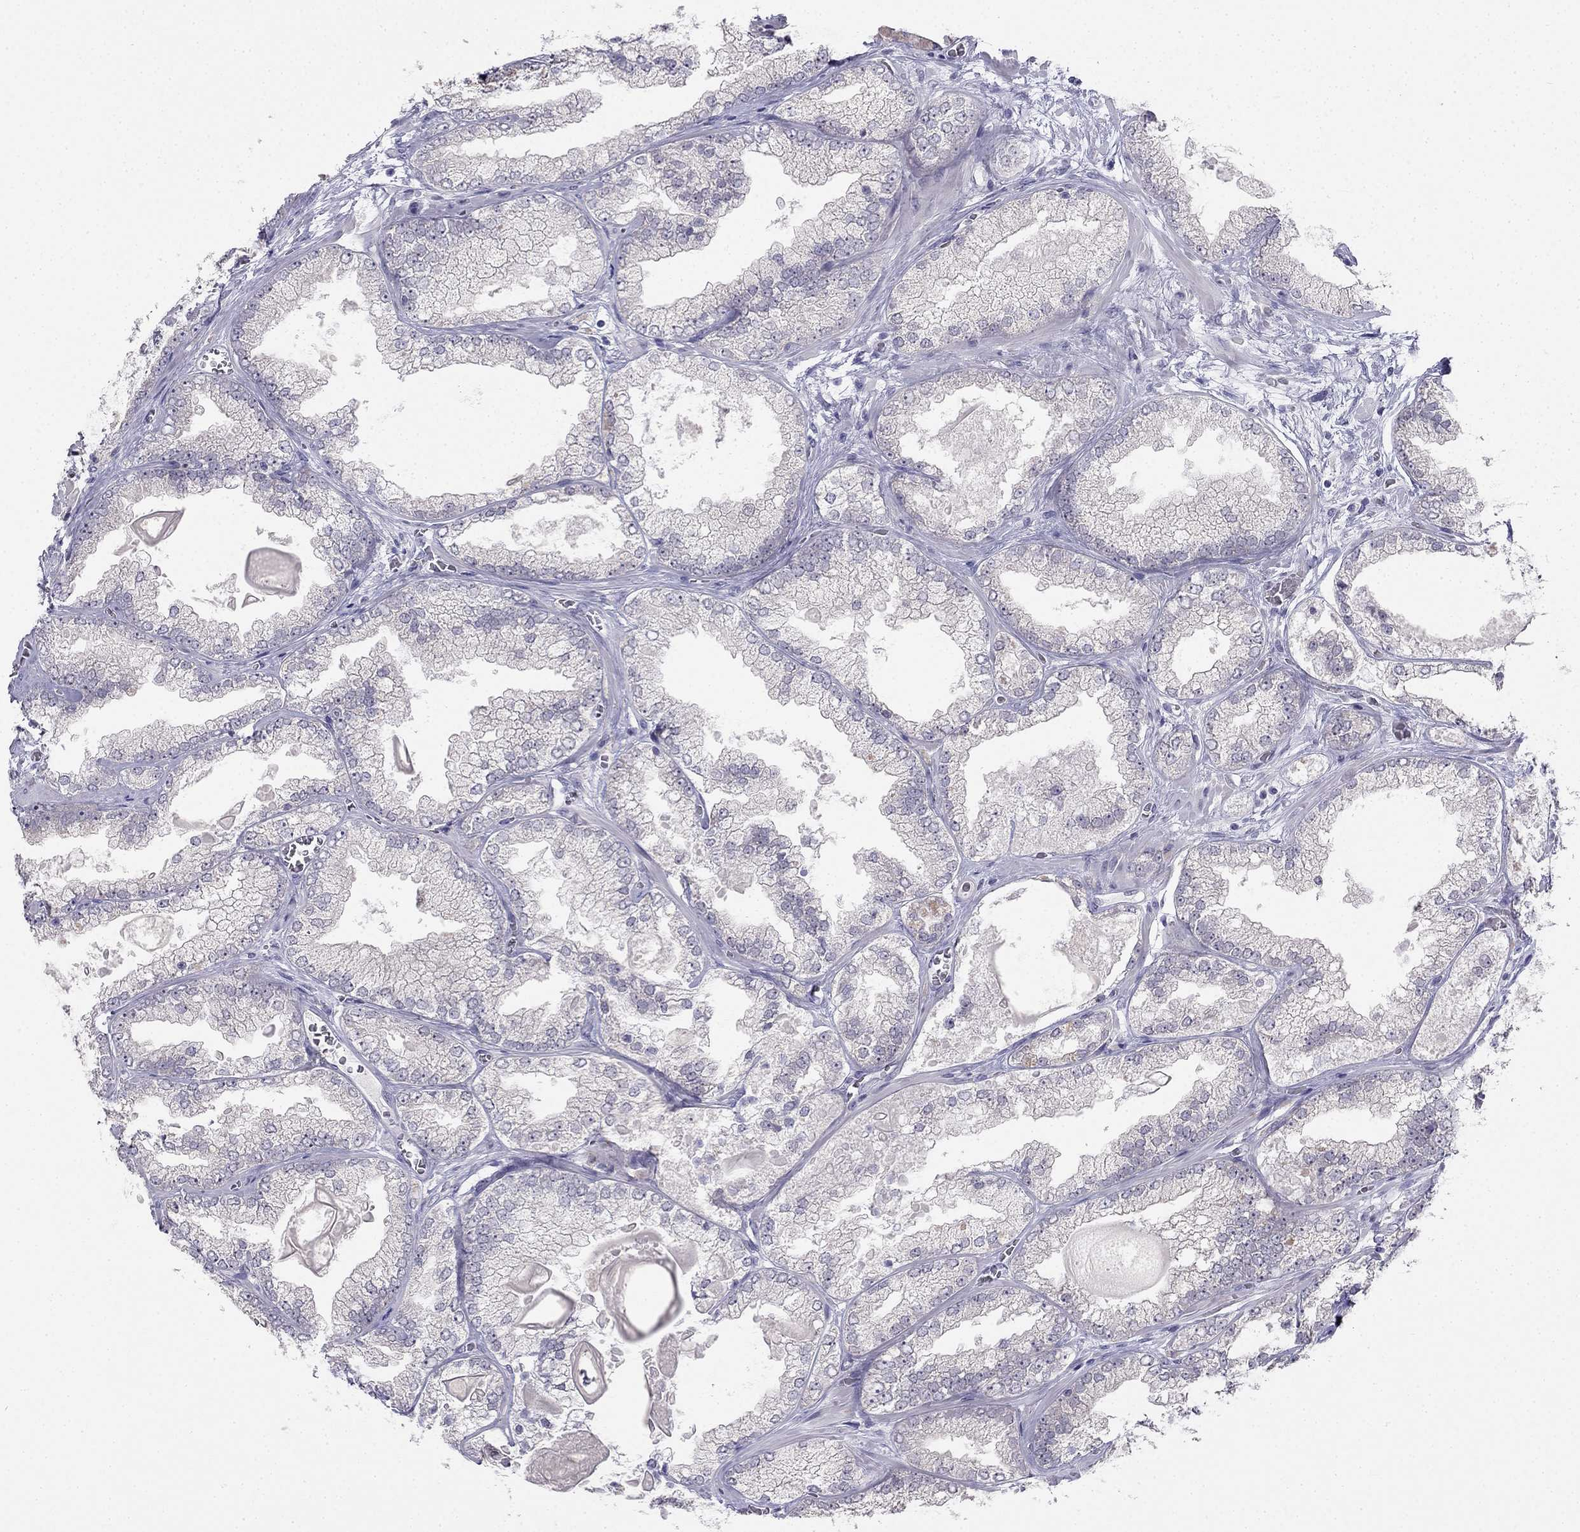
{"staining": {"intensity": "negative", "quantity": "none", "location": "none"}, "tissue": "prostate cancer", "cell_type": "Tumor cells", "image_type": "cancer", "snomed": [{"axis": "morphology", "description": "Adenocarcinoma, Low grade"}, {"axis": "topography", "description": "Prostate"}], "caption": "This is an immunohistochemistry micrograph of prostate cancer. There is no positivity in tumor cells.", "gene": "C16orf89", "patient": {"sex": "male", "age": 57}}